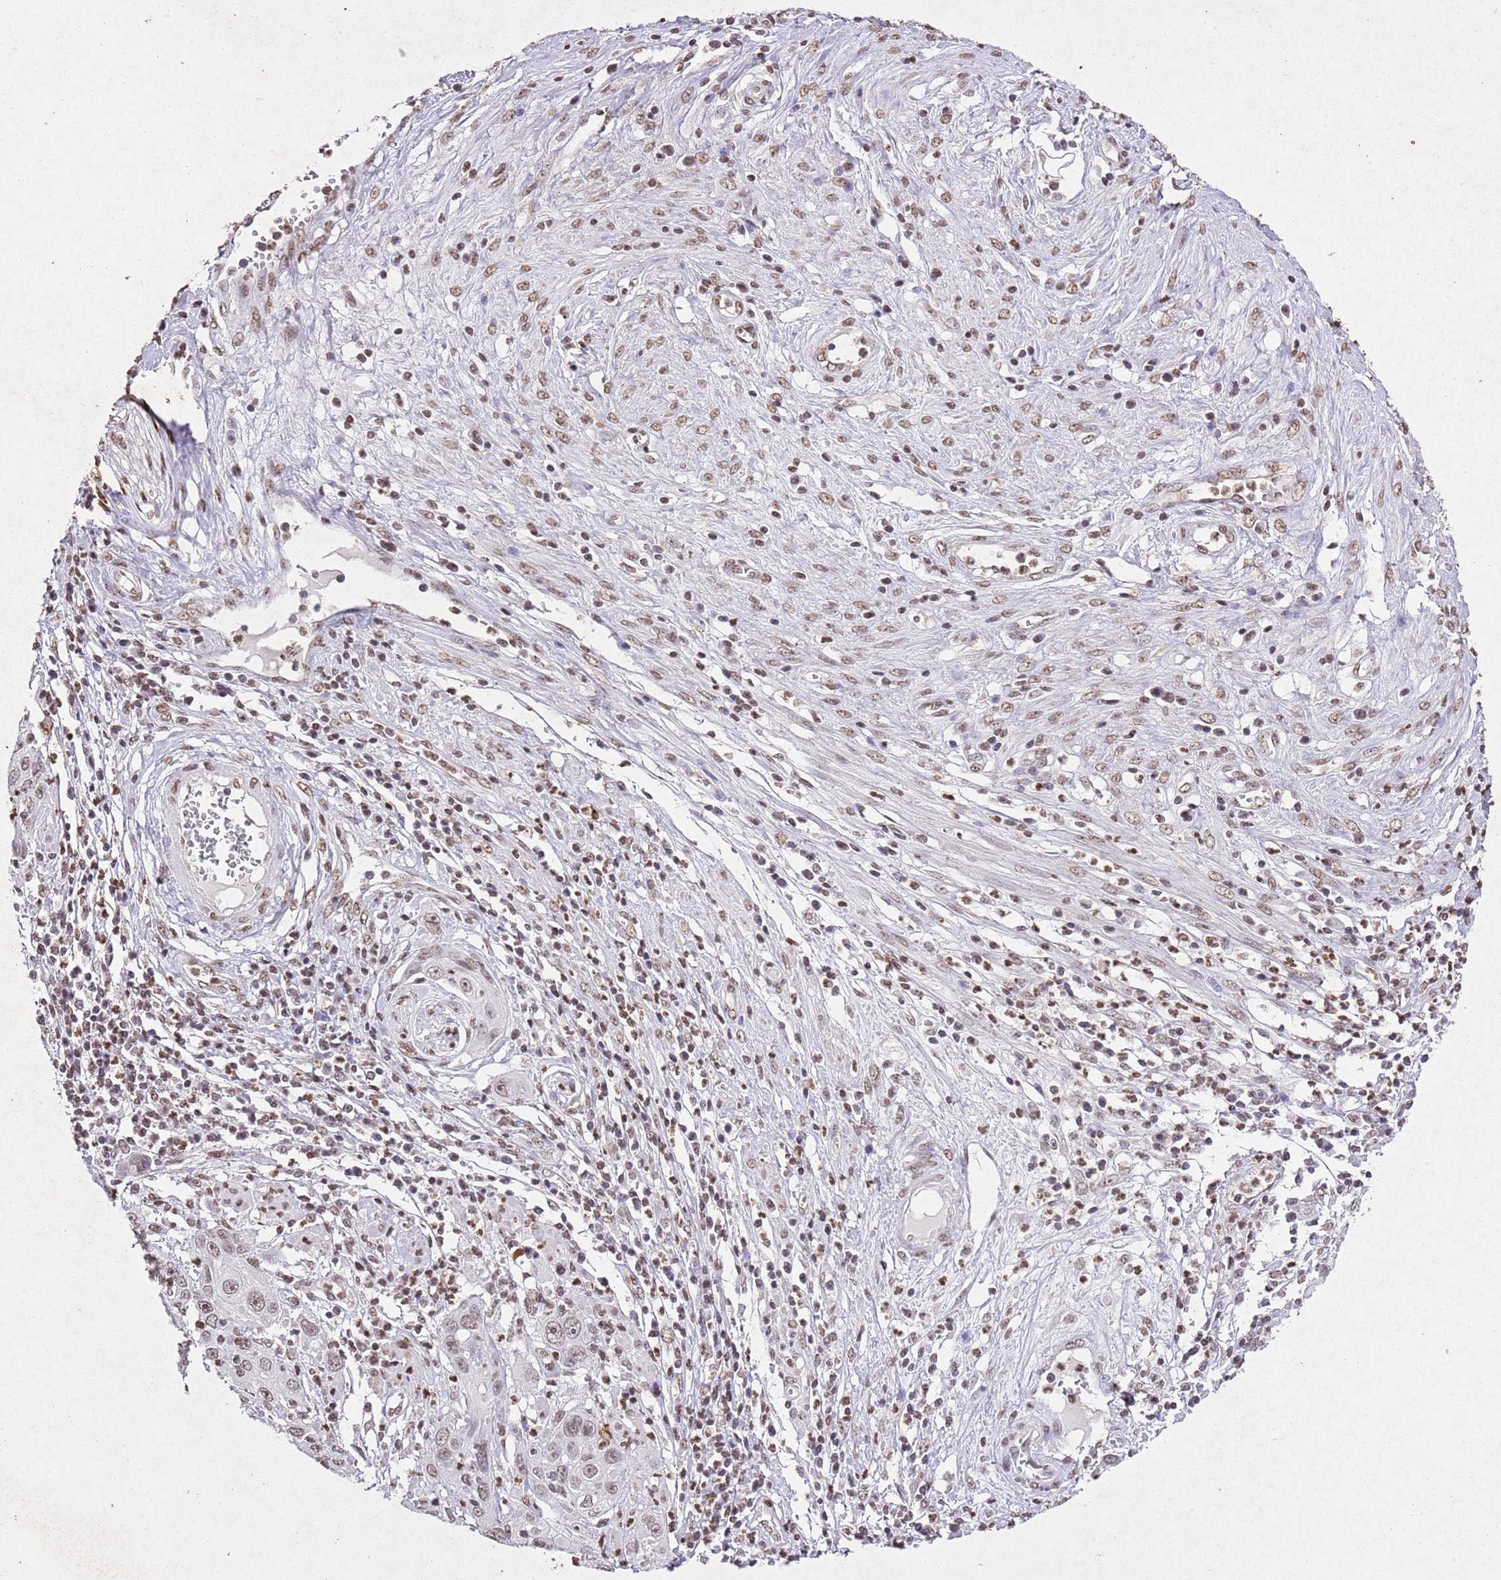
{"staining": {"intensity": "moderate", "quantity": ">75%", "location": "nuclear"}, "tissue": "cervical cancer", "cell_type": "Tumor cells", "image_type": "cancer", "snomed": [{"axis": "morphology", "description": "Squamous cell carcinoma, NOS"}, {"axis": "topography", "description": "Cervix"}], "caption": "Protein staining demonstrates moderate nuclear positivity in about >75% of tumor cells in cervical cancer (squamous cell carcinoma). The staining is performed using DAB (3,3'-diaminobenzidine) brown chromogen to label protein expression. The nuclei are counter-stained blue using hematoxylin.", "gene": "BMAL1", "patient": {"sex": "female", "age": 36}}